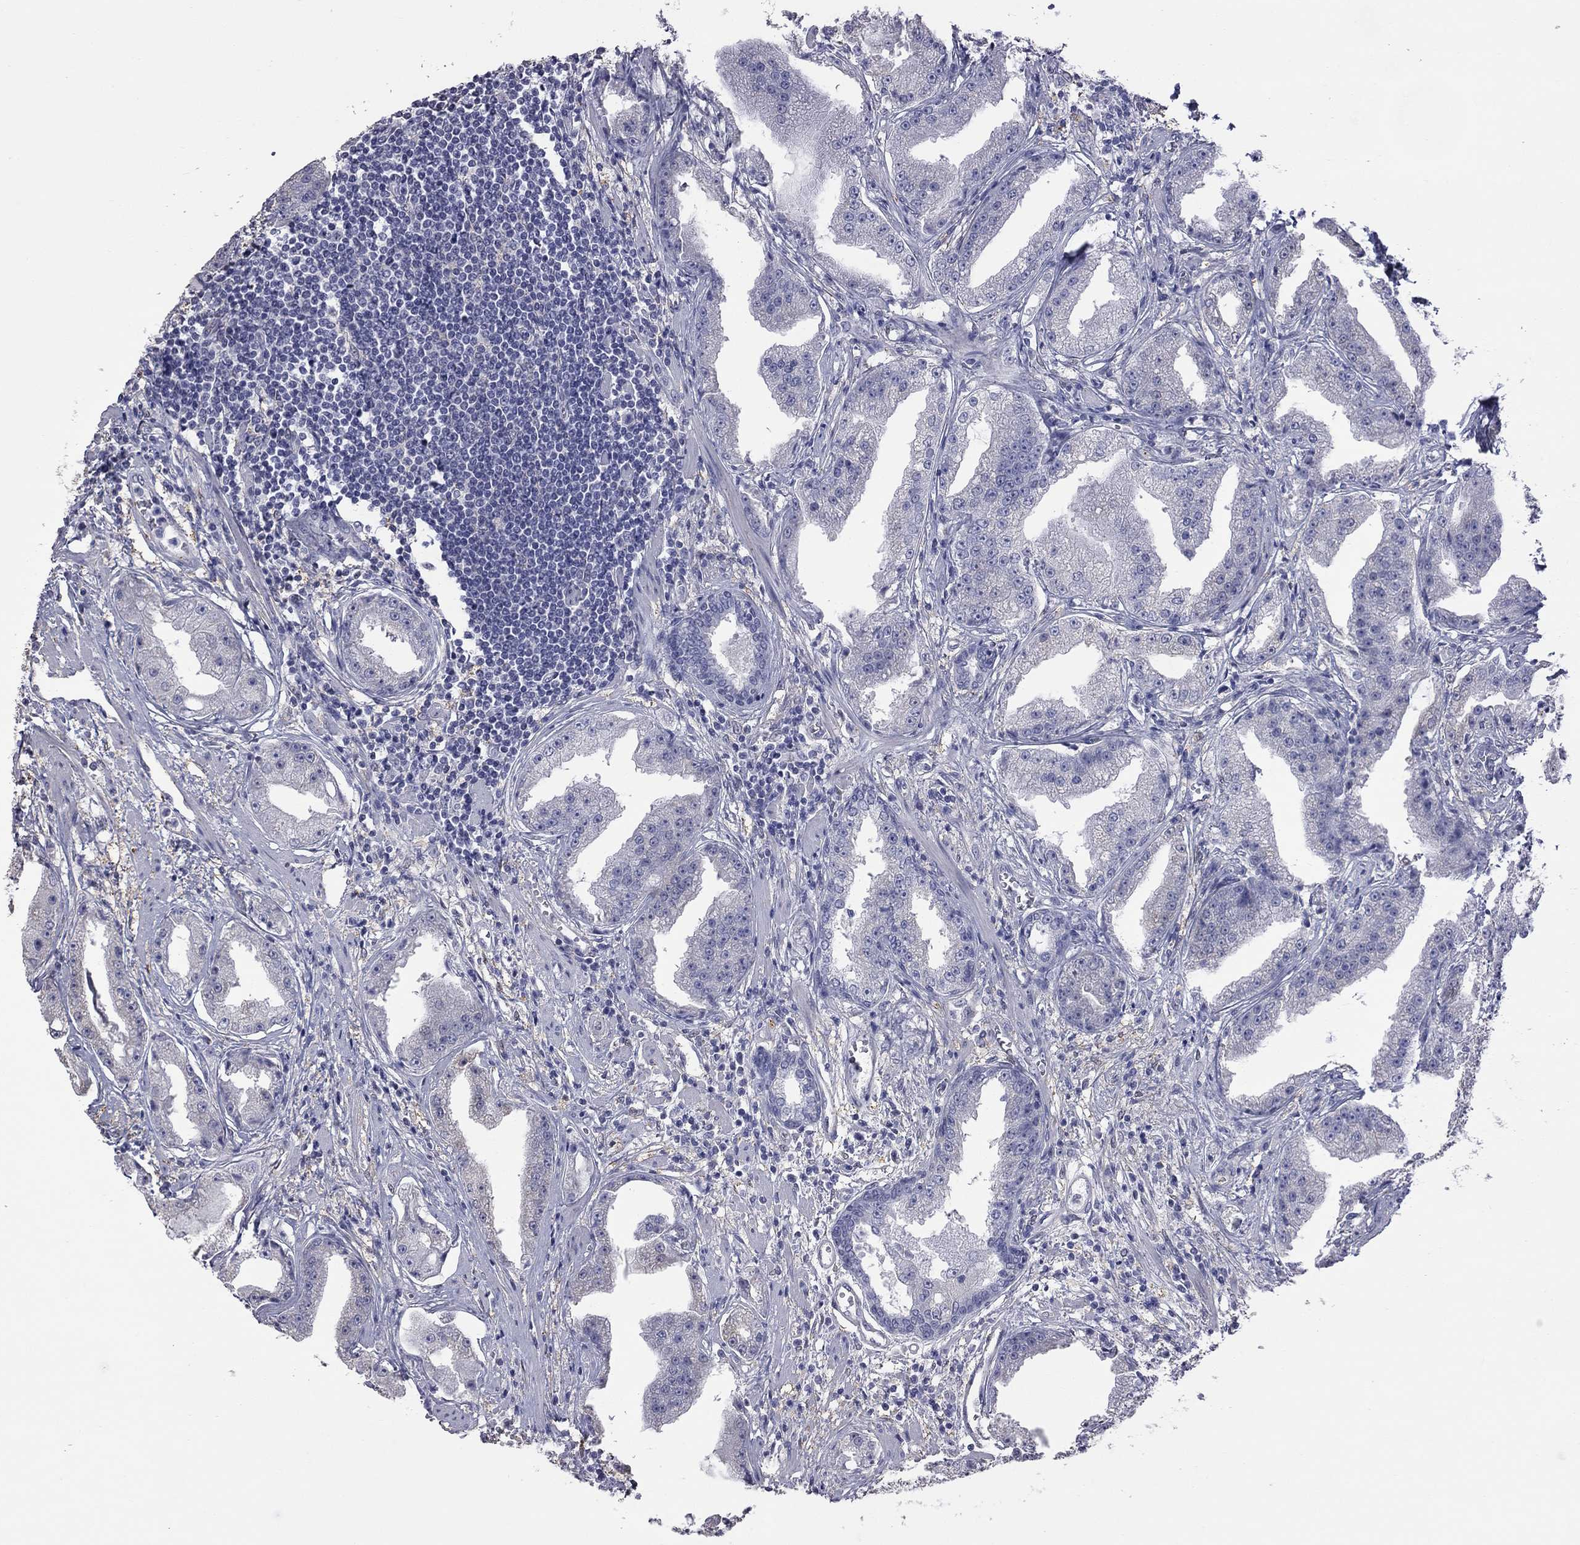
{"staining": {"intensity": "negative", "quantity": "none", "location": "none"}, "tissue": "prostate cancer", "cell_type": "Tumor cells", "image_type": "cancer", "snomed": [{"axis": "morphology", "description": "Adenocarcinoma, Low grade"}, {"axis": "topography", "description": "Prostate"}], "caption": "Tumor cells show no significant staining in prostate cancer (low-grade adenocarcinoma).", "gene": "HYLS1", "patient": {"sex": "male", "age": 62}}